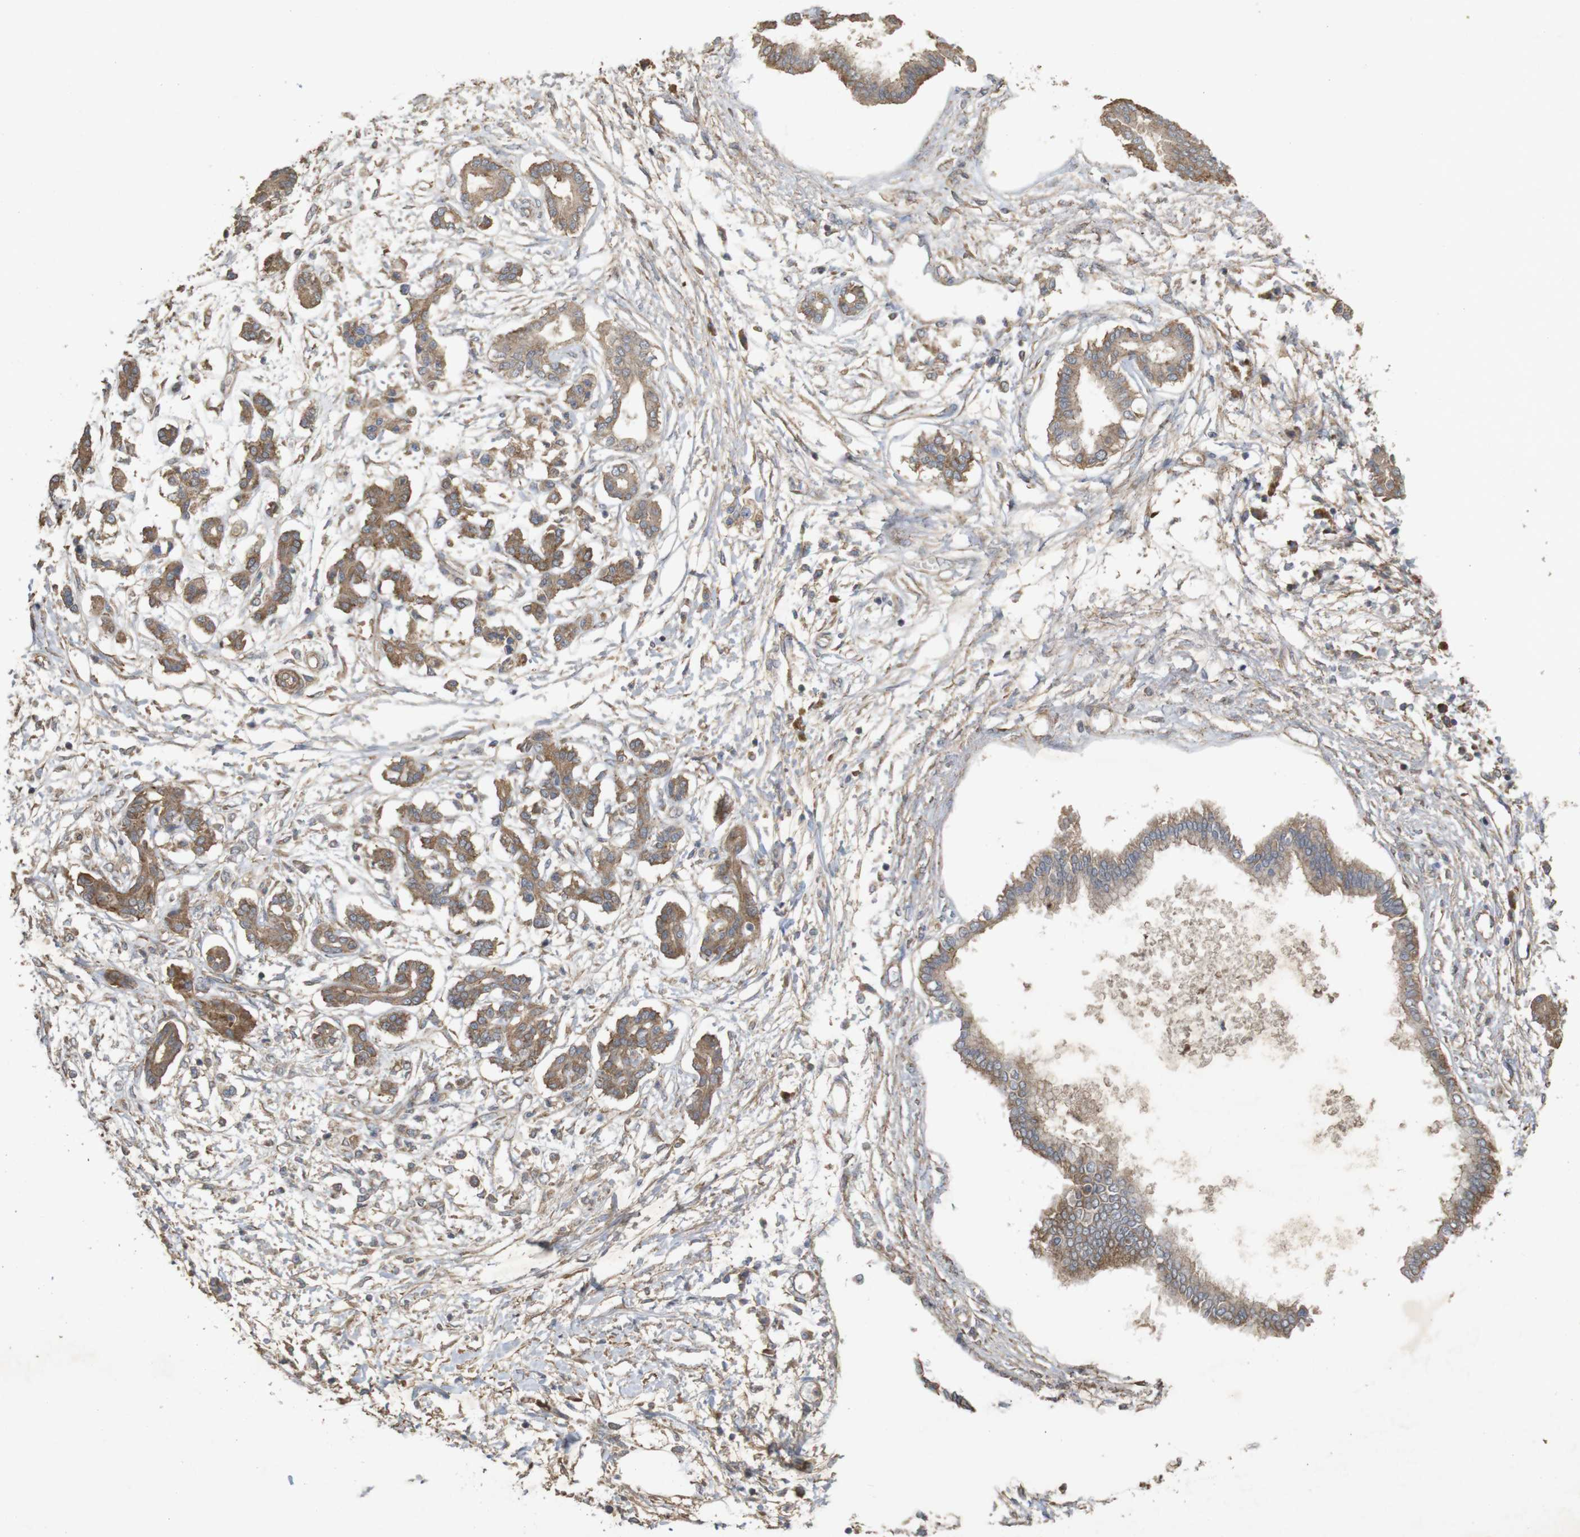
{"staining": {"intensity": "moderate", "quantity": ">75%", "location": "cytoplasmic/membranous"}, "tissue": "pancreatic cancer", "cell_type": "Tumor cells", "image_type": "cancer", "snomed": [{"axis": "morphology", "description": "Adenocarcinoma, NOS"}, {"axis": "topography", "description": "Pancreas"}], "caption": "IHC histopathology image of neoplastic tissue: pancreatic cancer stained using immunohistochemistry (IHC) reveals medium levels of moderate protein expression localized specifically in the cytoplasmic/membranous of tumor cells, appearing as a cytoplasmic/membranous brown color.", "gene": "KCNS3", "patient": {"sex": "male", "age": 56}}